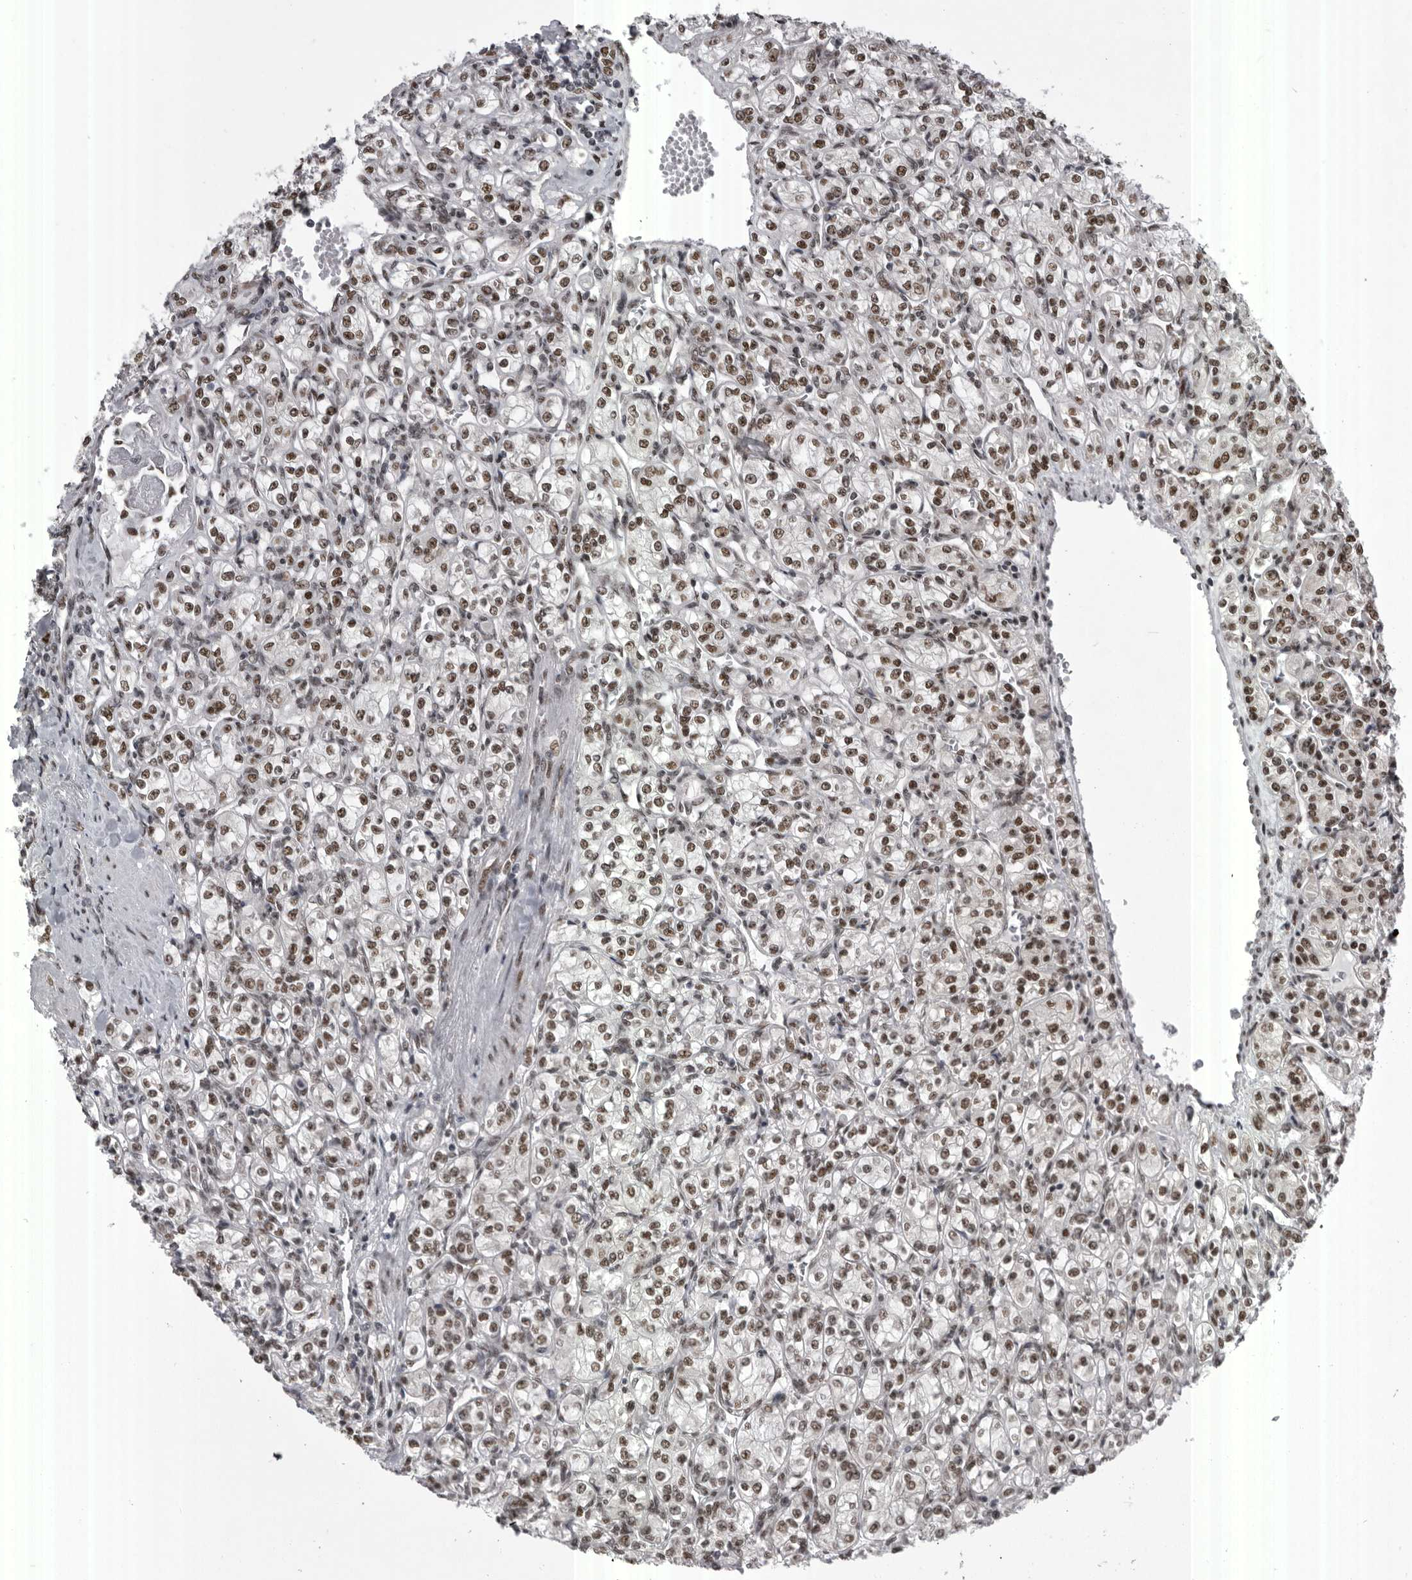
{"staining": {"intensity": "moderate", "quantity": ">75%", "location": "nuclear"}, "tissue": "renal cancer", "cell_type": "Tumor cells", "image_type": "cancer", "snomed": [{"axis": "morphology", "description": "Adenocarcinoma, NOS"}, {"axis": "topography", "description": "Kidney"}], "caption": "Renal adenocarcinoma tissue exhibits moderate nuclear positivity in approximately >75% of tumor cells The staining was performed using DAB (3,3'-diaminobenzidine), with brown indicating positive protein expression. Nuclei are stained blue with hematoxylin.", "gene": "MEPCE", "patient": {"sex": "male", "age": 77}}